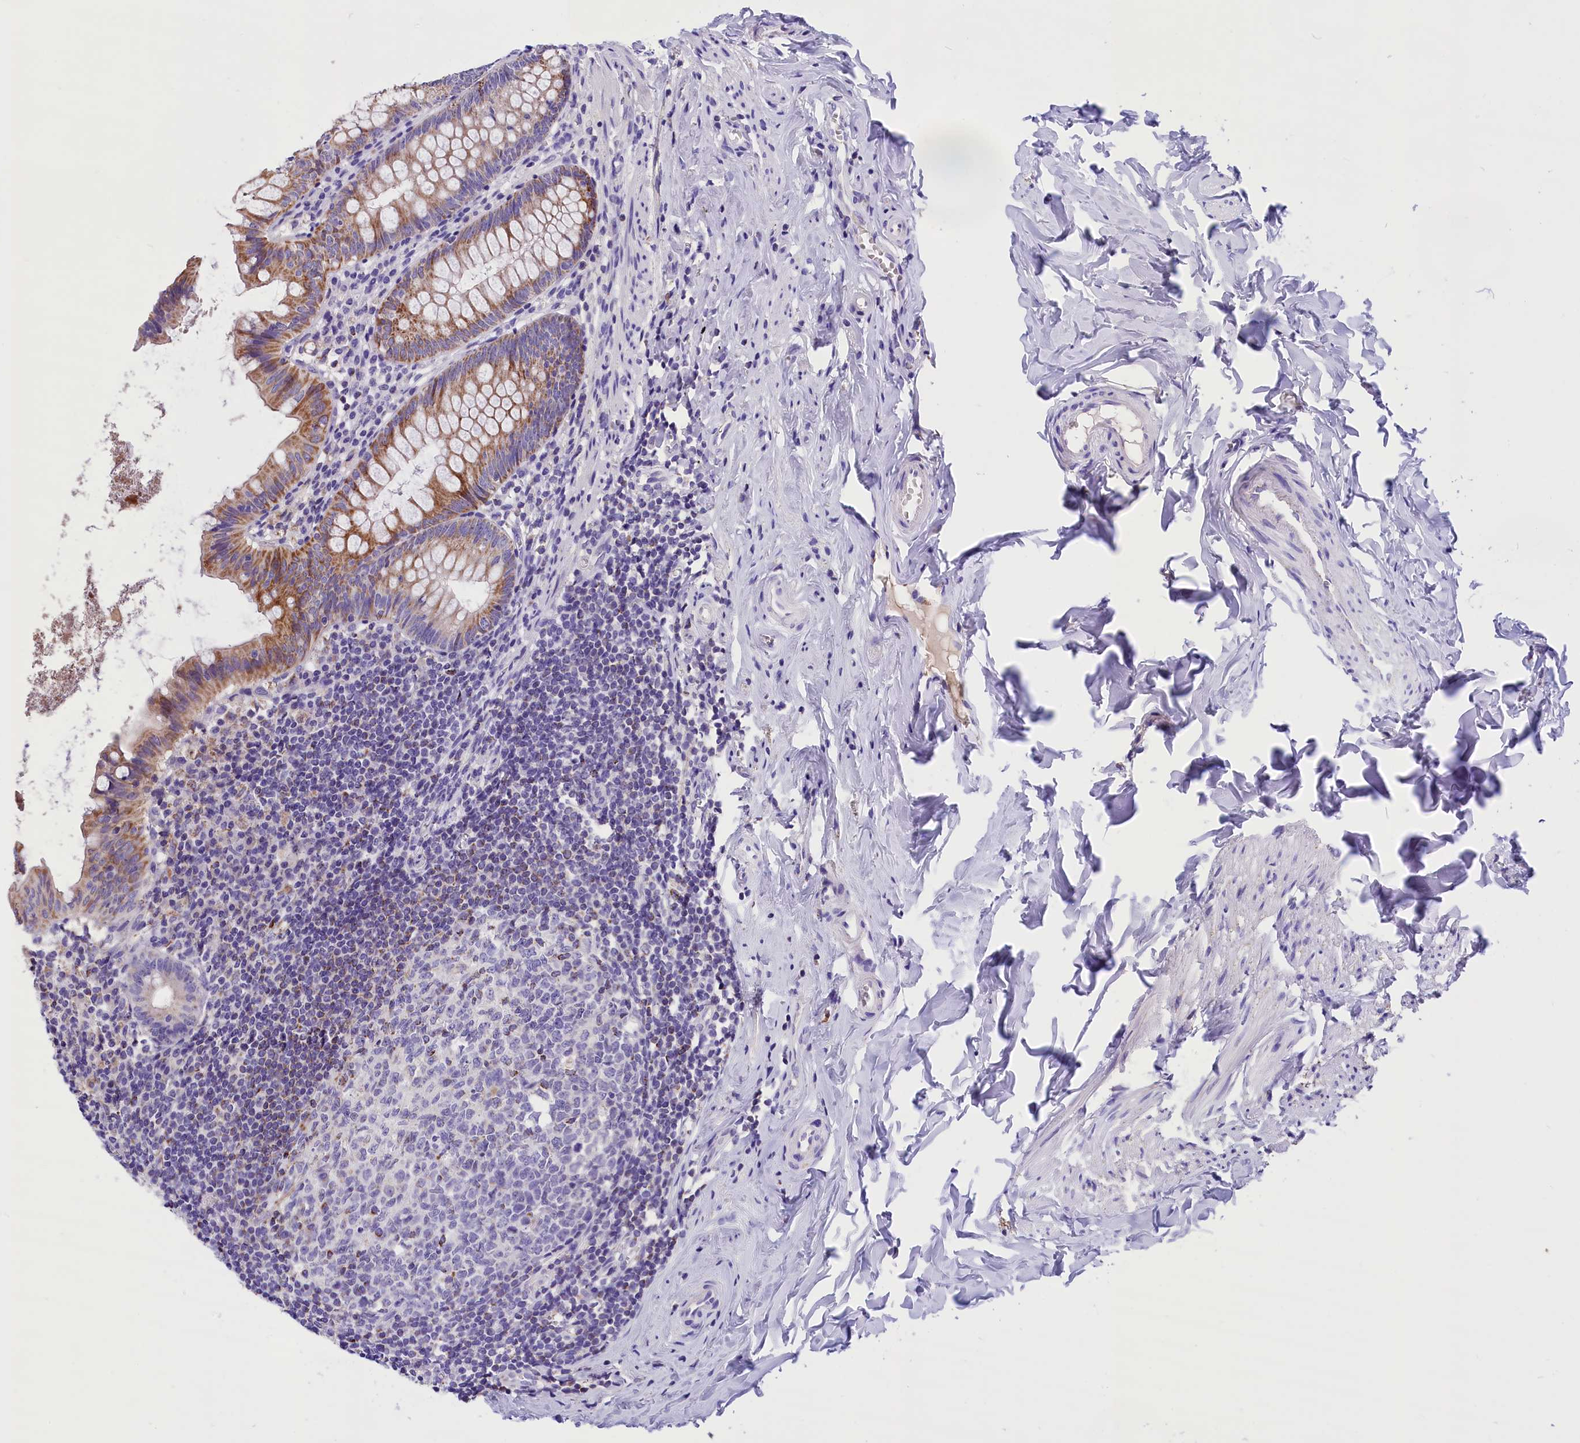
{"staining": {"intensity": "moderate", "quantity": ">75%", "location": "cytoplasmic/membranous"}, "tissue": "appendix", "cell_type": "Glandular cells", "image_type": "normal", "snomed": [{"axis": "morphology", "description": "Normal tissue, NOS"}, {"axis": "topography", "description": "Appendix"}], "caption": "Appendix stained with IHC demonstrates moderate cytoplasmic/membranous staining in about >75% of glandular cells.", "gene": "ABAT", "patient": {"sex": "female", "age": 51}}